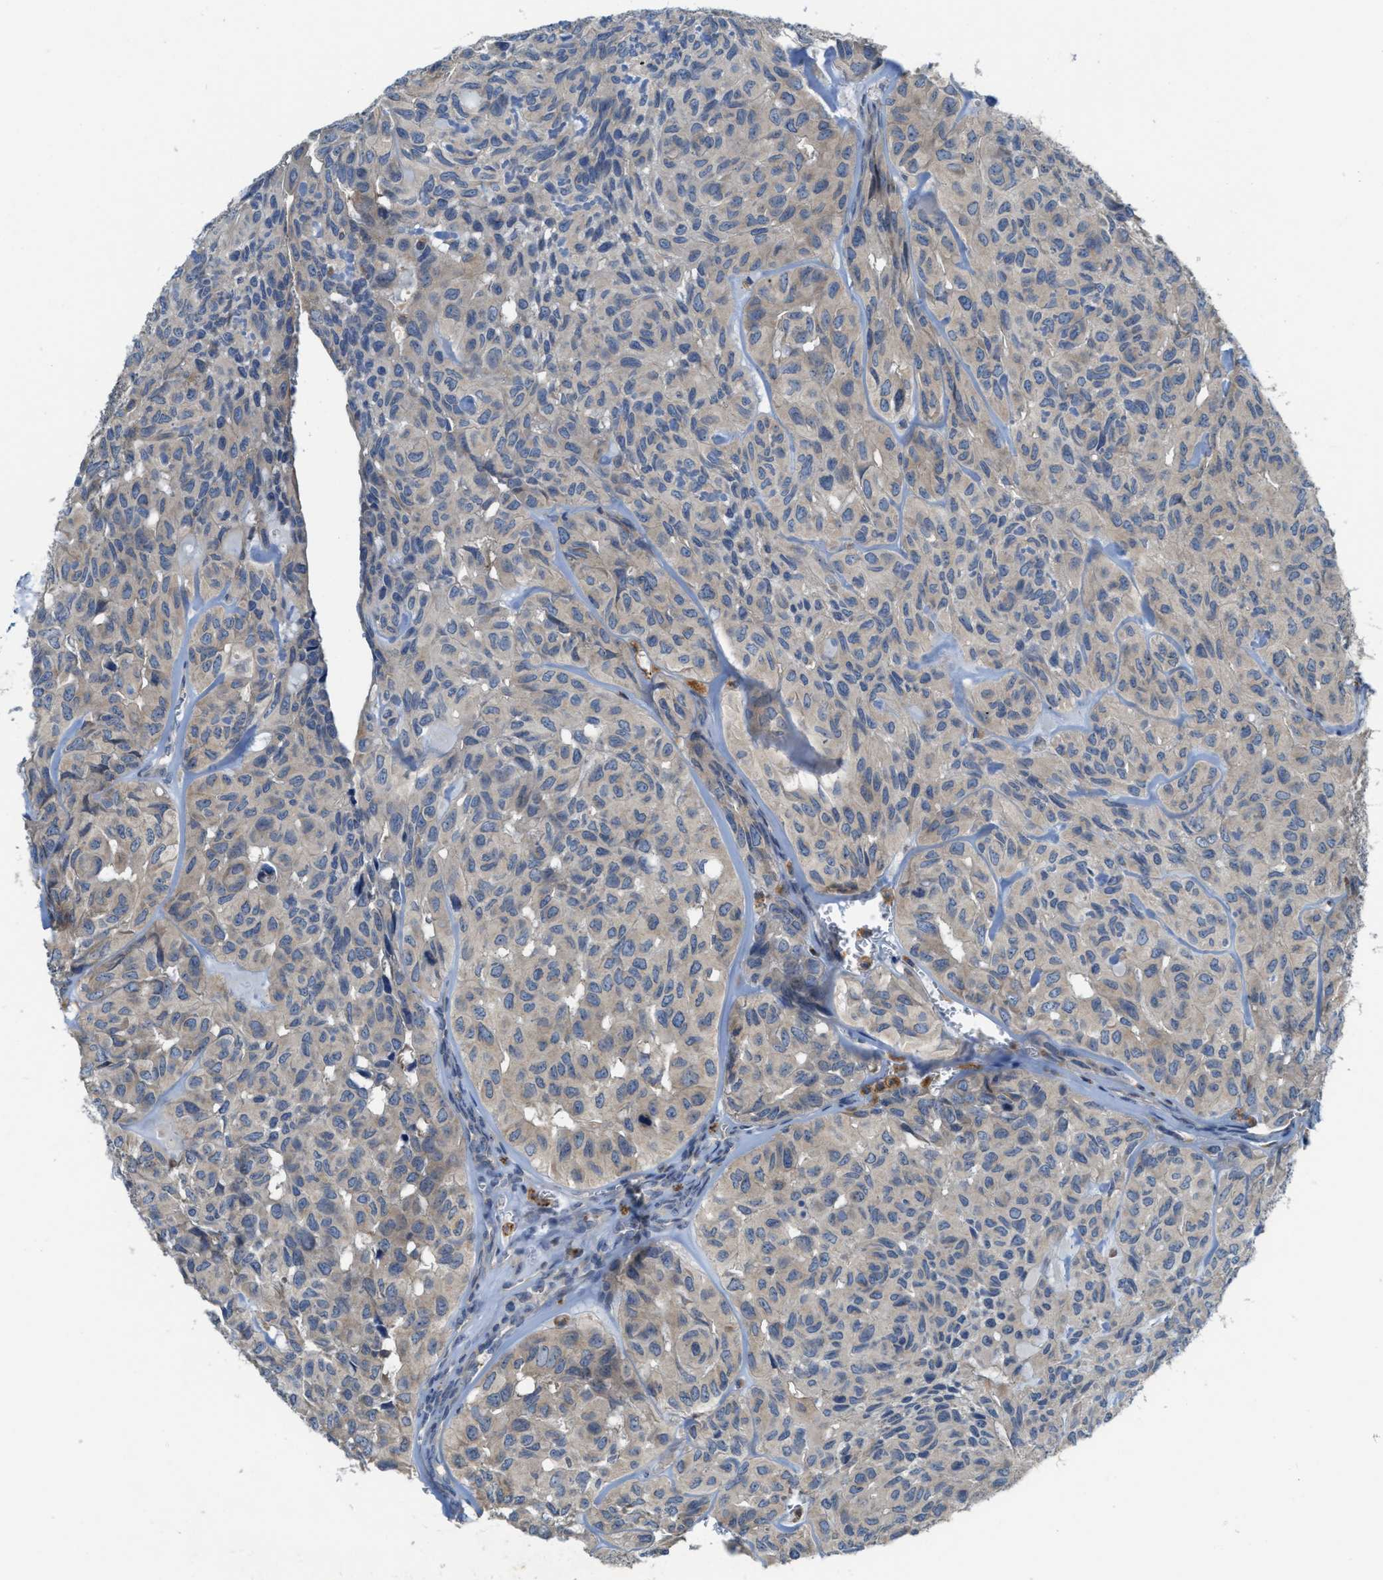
{"staining": {"intensity": "weak", "quantity": "<25%", "location": "cytoplasmic/membranous"}, "tissue": "head and neck cancer", "cell_type": "Tumor cells", "image_type": "cancer", "snomed": [{"axis": "morphology", "description": "Adenocarcinoma, NOS"}, {"axis": "topography", "description": "Salivary gland, NOS"}, {"axis": "topography", "description": "Head-Neck"}], "caption": "High magnification brightfield microscopy of head and neck cancer stained with DAB (3,3'-diaminobenzidine) (brown) and counterstained with hematoxylin (blue): tumor cells show no significant expression. (Brightfield microscopy of DAB immunohistochemistry (IHC) at high magnification).", "gene": "KLHDC10", "patient": {"sex": "female", "age": 76}}